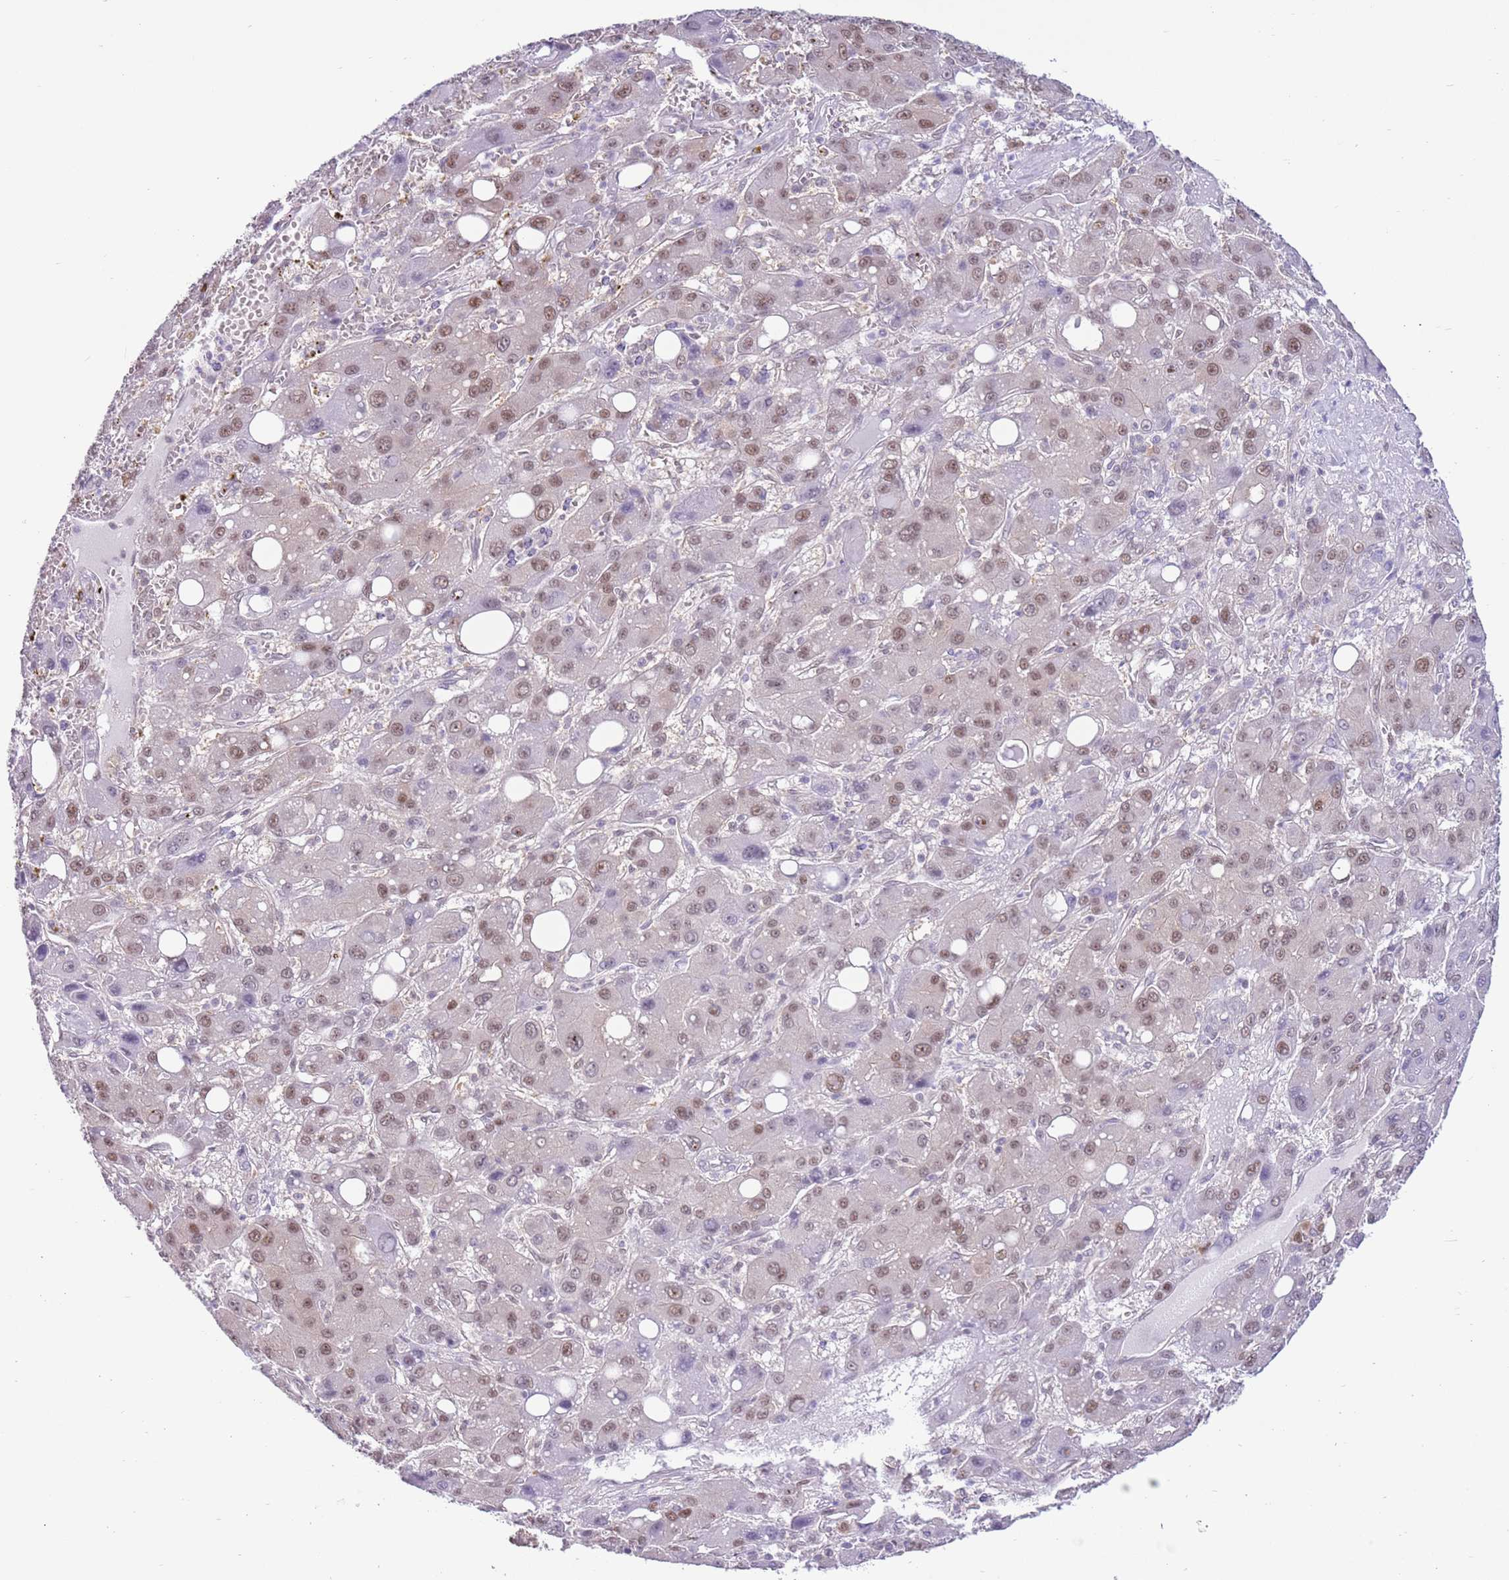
{"staining": {"intensity": "weak", "quantity": ">75%", "location": "nuclear"}, "tissue": "liver cancer", "cell_type": "Tumor cells", "image_type": "cancer", "snomed": [{"axis": "morphology", "description": "Carcinoma, Hepatocellular, NOS"}, {"axis": "topography", "description": "Liver"}], "caption": "The immunohistochemical stain shows weak nuclear staining in tumor cells of liver hepatocellular carcinoma tissue.", "gene": "DDI2", "patient": {"sex": "male", "age": 55}}